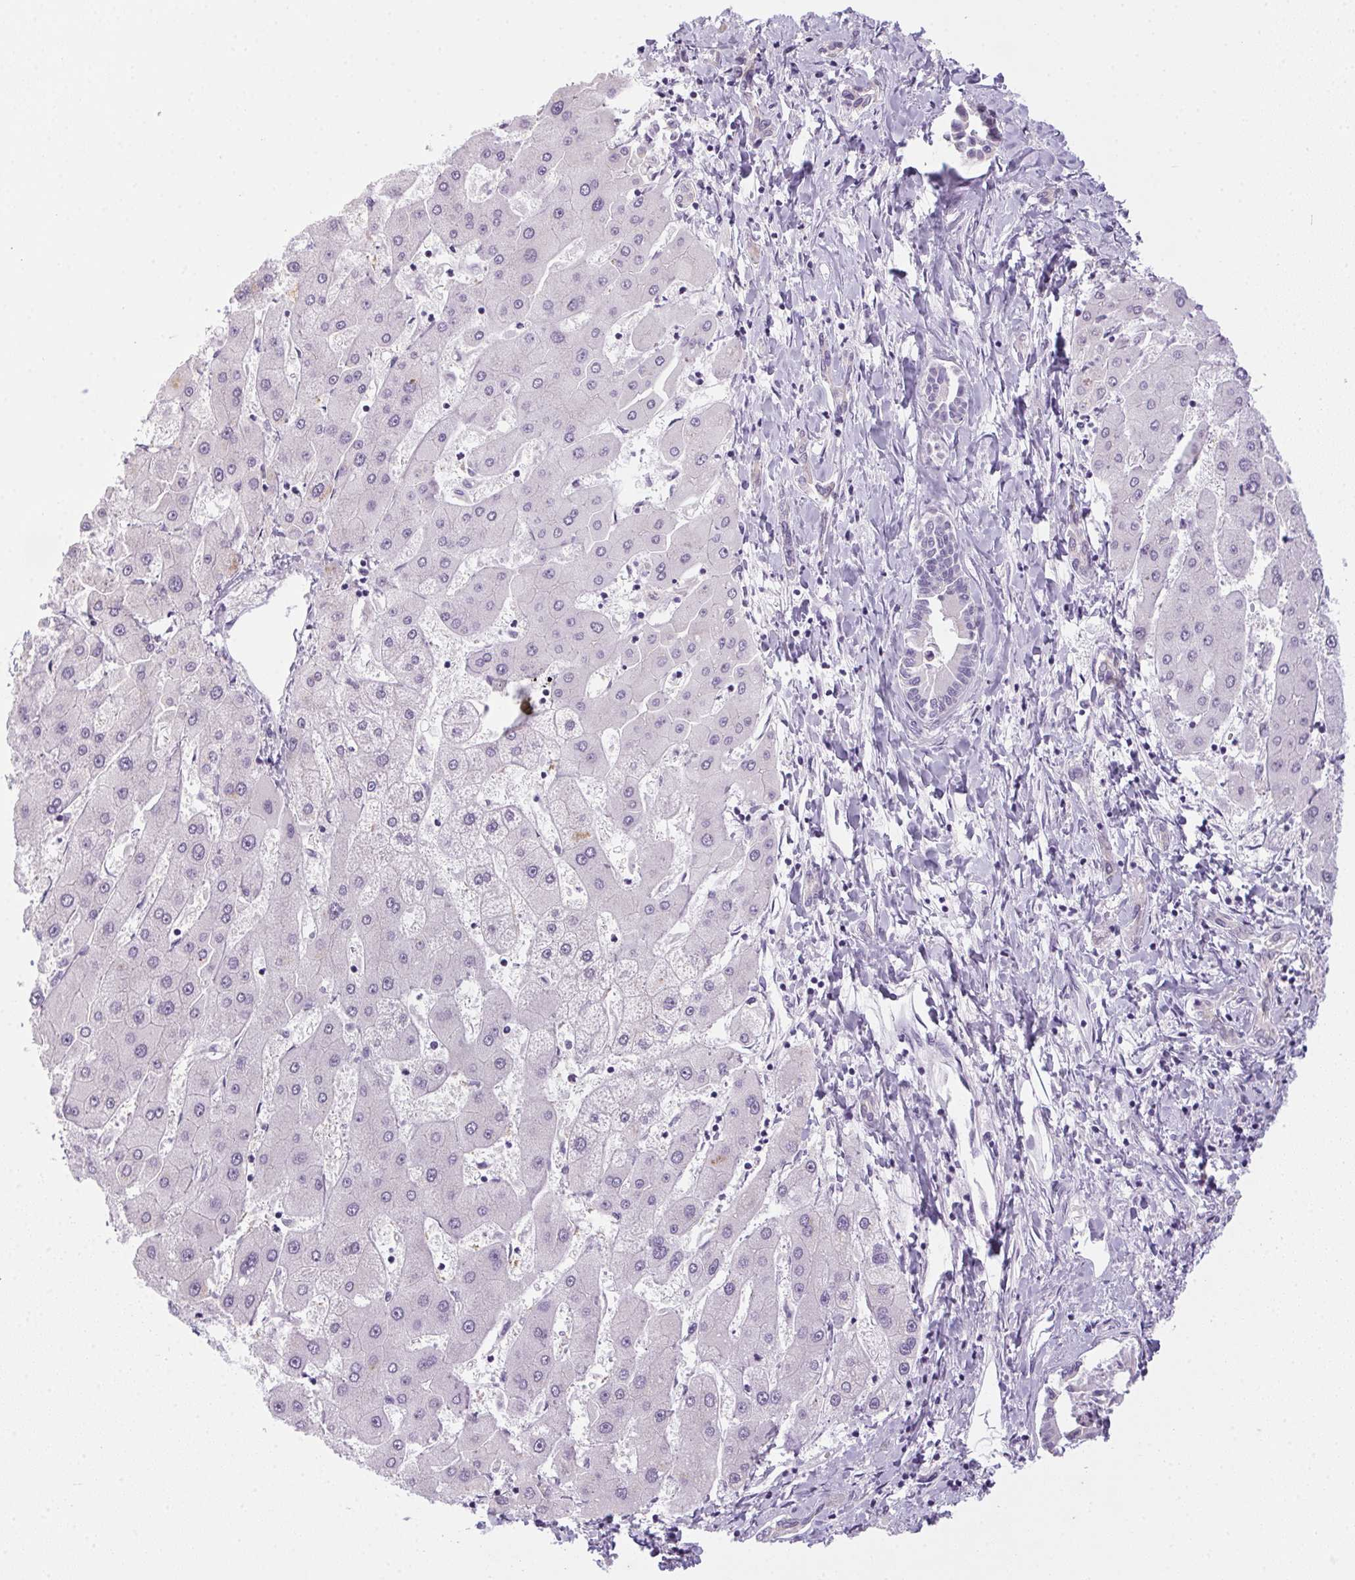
{"staining": {"intensity": "negative", "quantity": "none", "location": "none"}, "tissue": "liver cancer", "cell_type": "Tumor cells", "image_type": "cancer", "snomed": [{"axis": "morphology", "description": "Cholangiocarcinoma"}, {"axis": "topography", "description": "Liver"}], "caption": "DAB immunohistochemical staining of liver cancer (cholangiocarcinoma) reveals no significant positivity in tumor cells.", "gene": "POPDC2", "patient": {"sex": "male", "age": 66}}